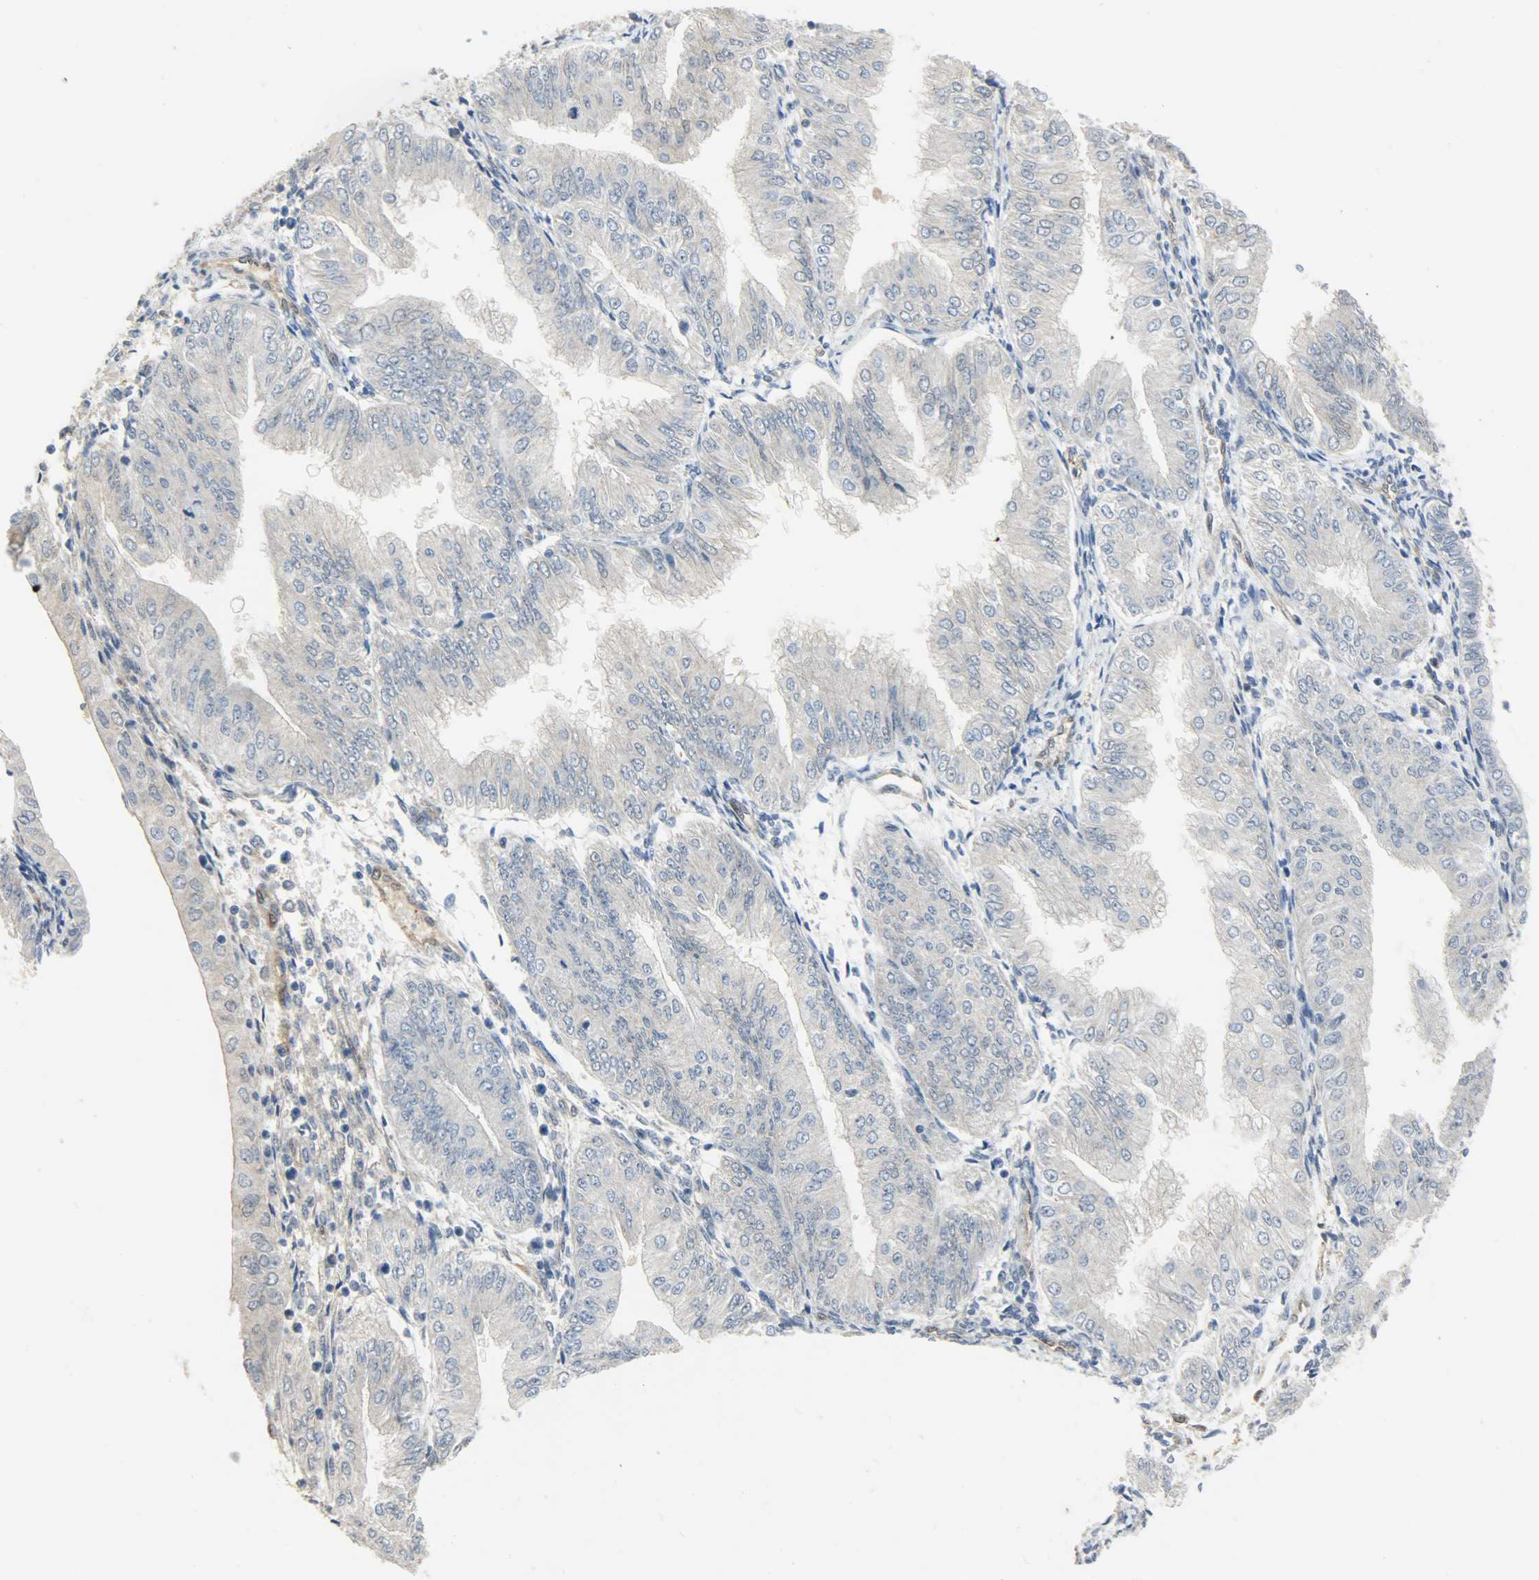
{"staining": {"intensity": "negative", "quantity": "none", "location": "none"}, "tissue": "endometrial cancer", "cell_type": "Tumor cells", "image_type": "cancer", "snomed": [{"axis": "morphology", "description": "Adenocarcinoma, NOS"}, {"axis": "topography", "description": "Endometrium"}], "caption": "This photomicrograph is of endometrial cancer (adenocarcinoma) stained with immunohistochemistry (IHC) to label a protein in brown with the nuclei are counter-stained blue. There is no staining in tumor cells. Nuclei are stained in blue.", "gene": "FKBP1A", "patient": {"sex": "female", "age": 53}}